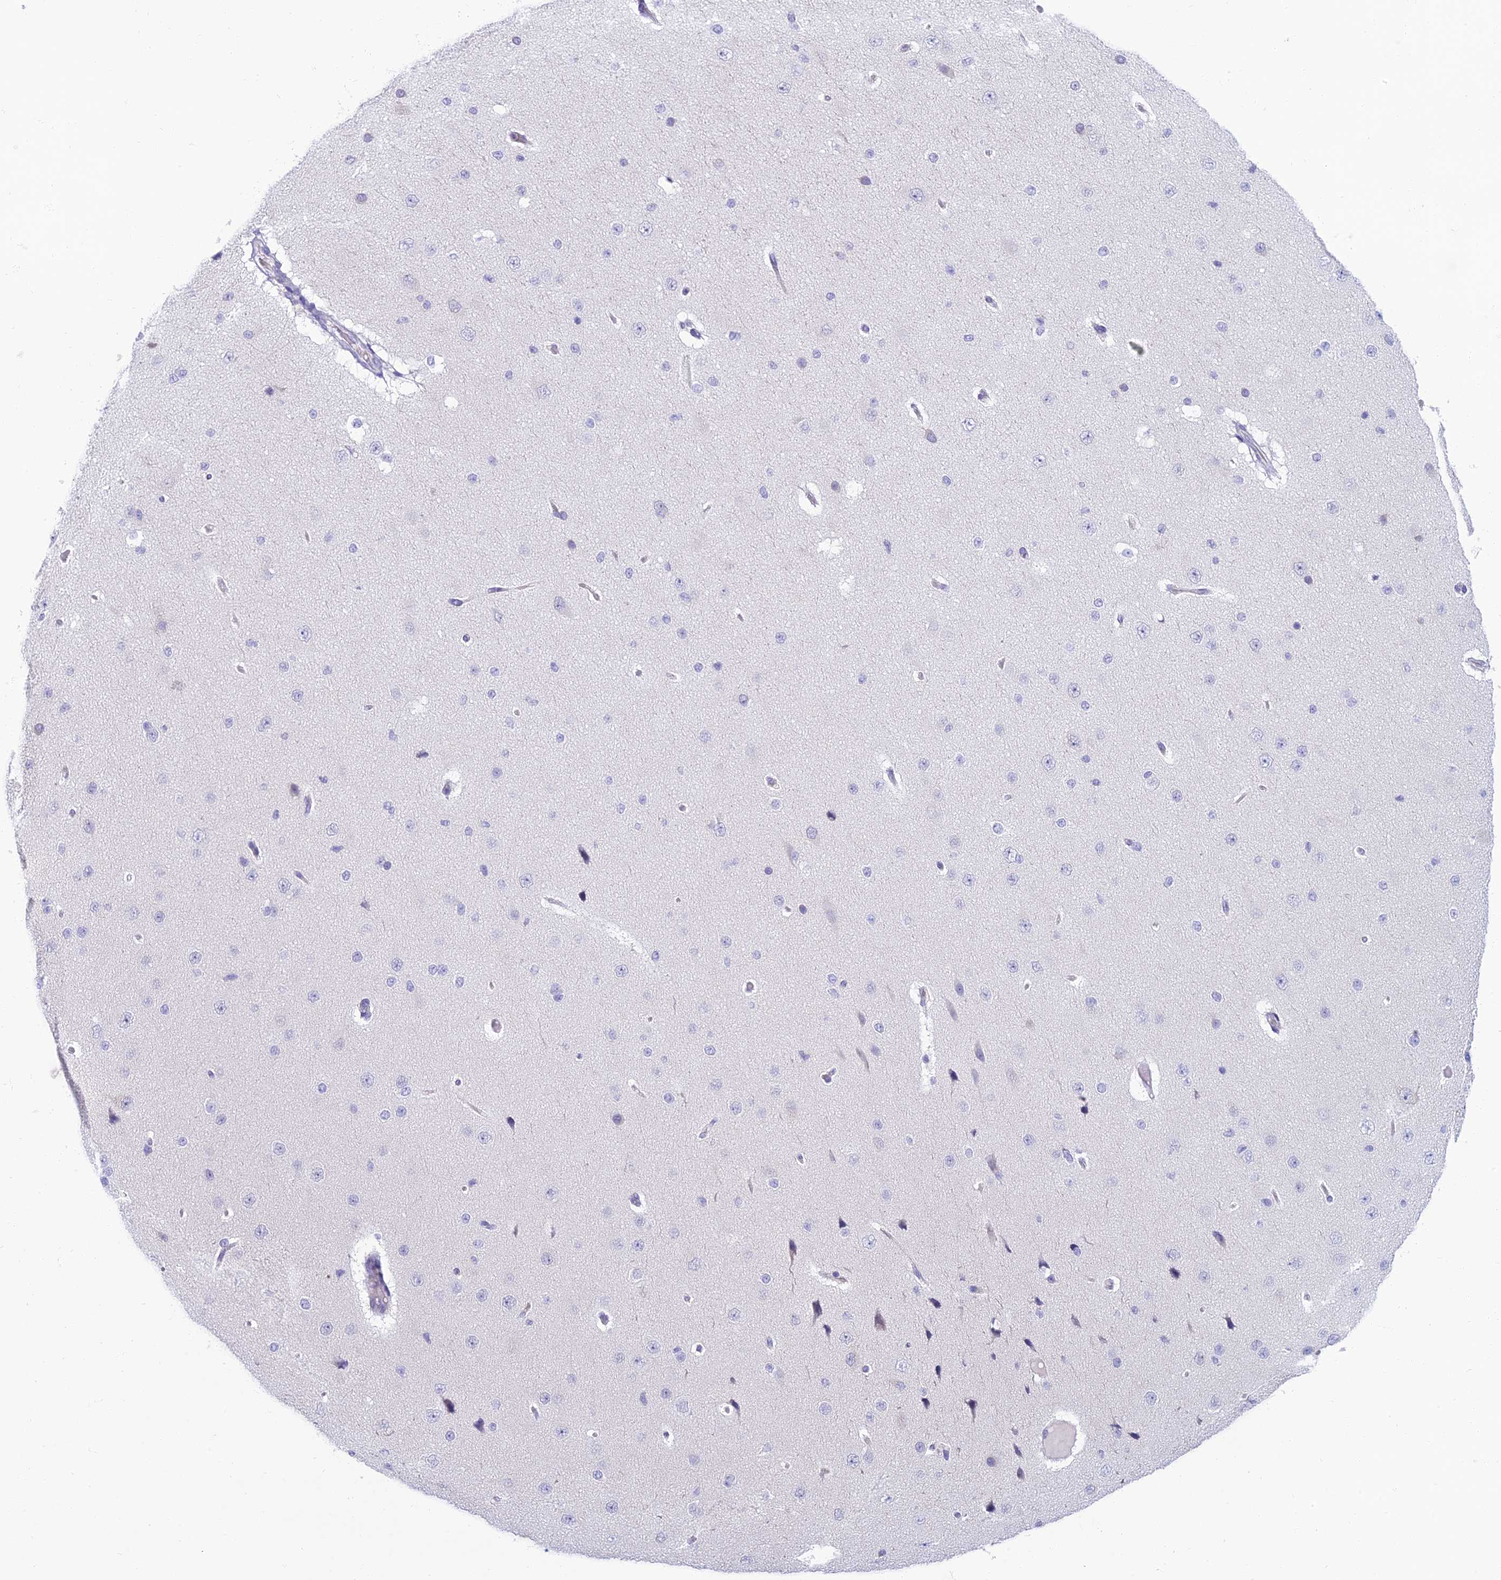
{"staining": {"intensity": "negative", "quantity": "none", "location": "none"}, "tissue": "cerebral cortex", "cell_type": "Endothelial cells", "image_type": "normal", "snomed": [{"axis": "morphology", "description": "Normal tissue, NOS"}, {"axis": "morphology", "description": "Developmental malformation"}, {"axis": "topography", "description": "Cerebral cortex"}], "caption": "Immunohistochemical staining of benign human cerebral cortex shows no significant expression in endothelial cells.", "gene": "SLC25A41", "patient": {"sex": "female", "age": 30}}